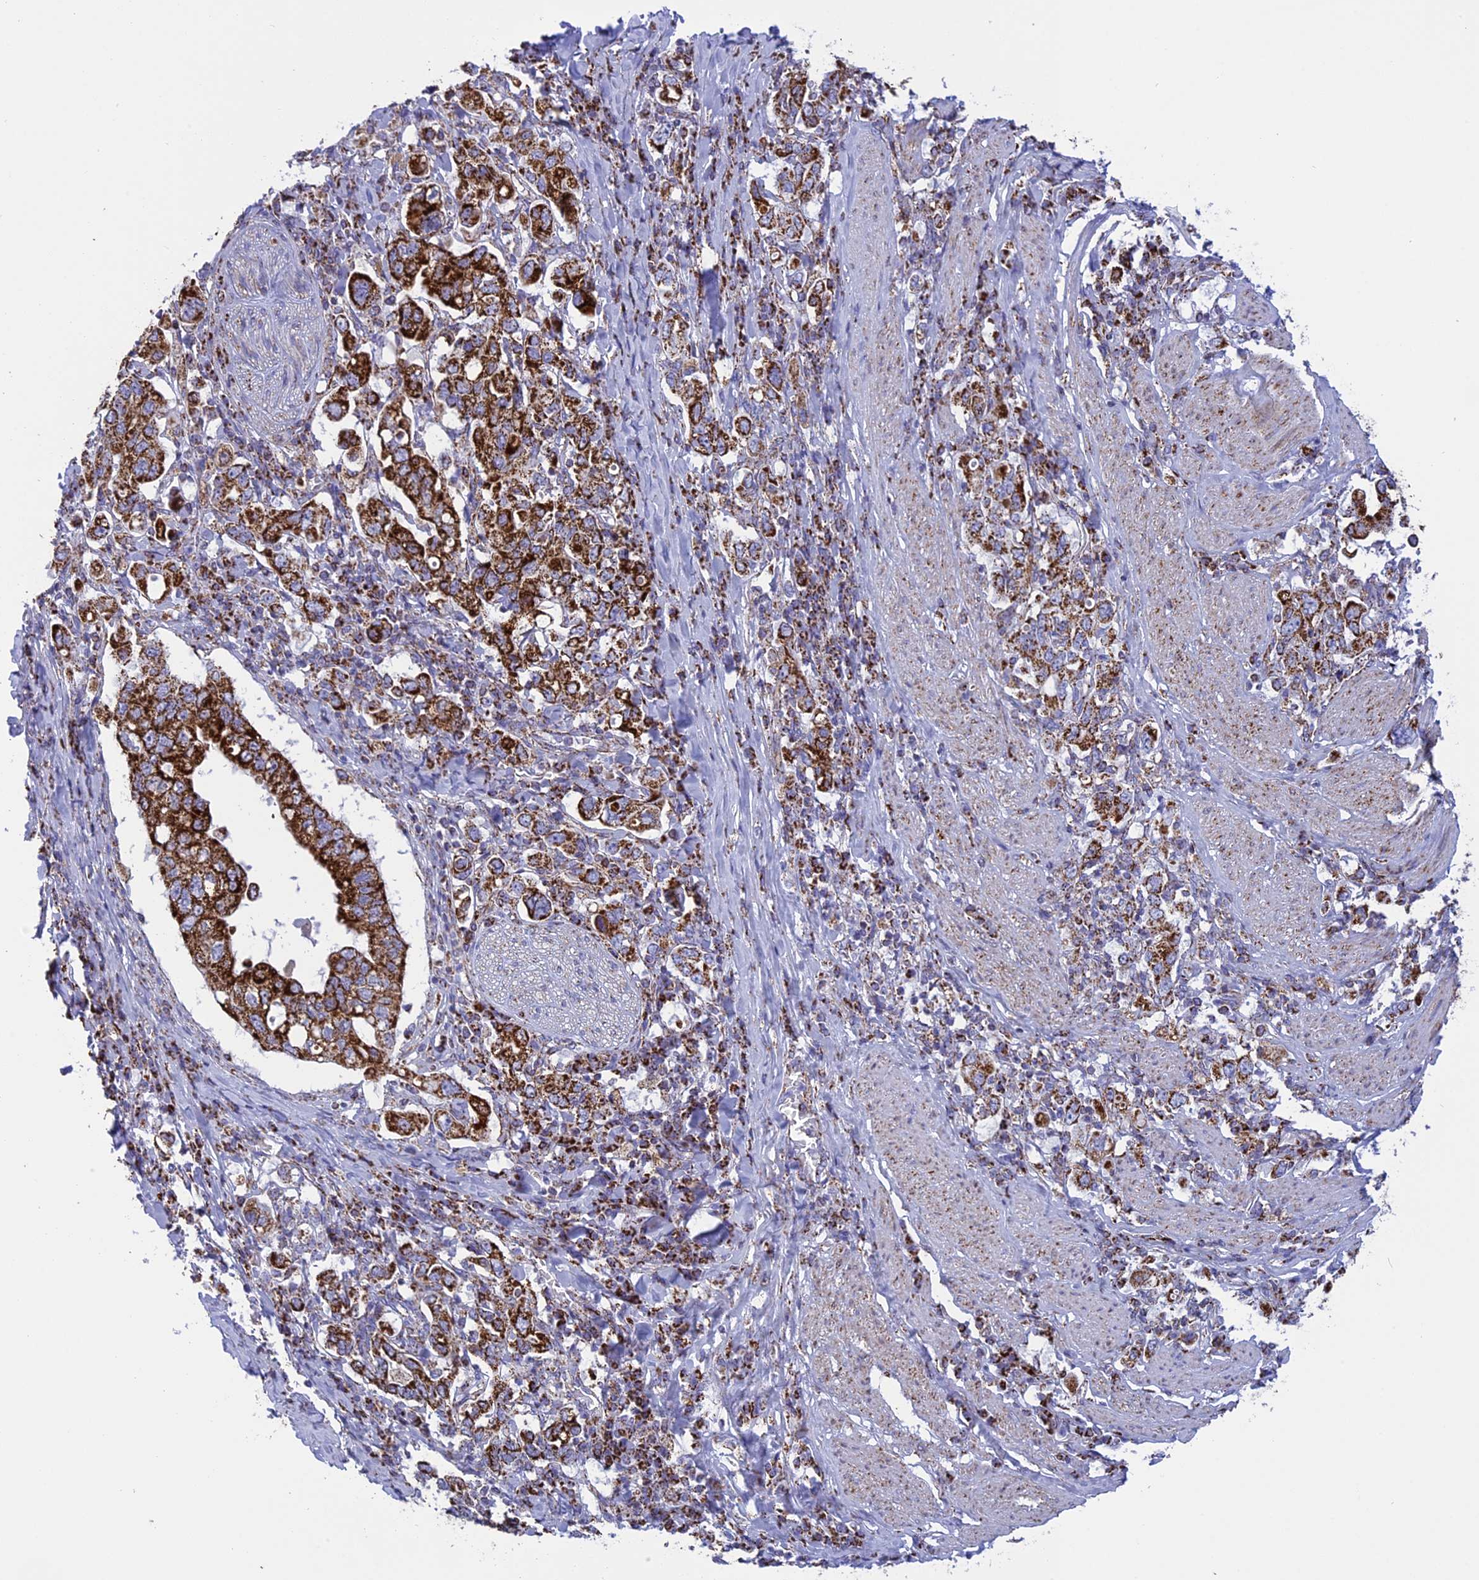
{"staining": {"intensity": "strong", "quantity": ">75%", "location": "cytoplasmic/membranous"}, "tissue": "stomach cancer", "cell_type": "Tumor cells", "image_type": "cancer", "snomed": [{"axis": "morphology", "description": "Adenocarcinoma, NOS"}, {"axis": "topography", "description": "Stomach, upper"}], "caption": "A high amount of strong cytoplasmic/membranous positivity is appreciated in about >75% of tumor cells in adenocarcinoma (stomach) tissue.", "gene": "ISOC2", "patient": {"sex": "male", "age": 62}}